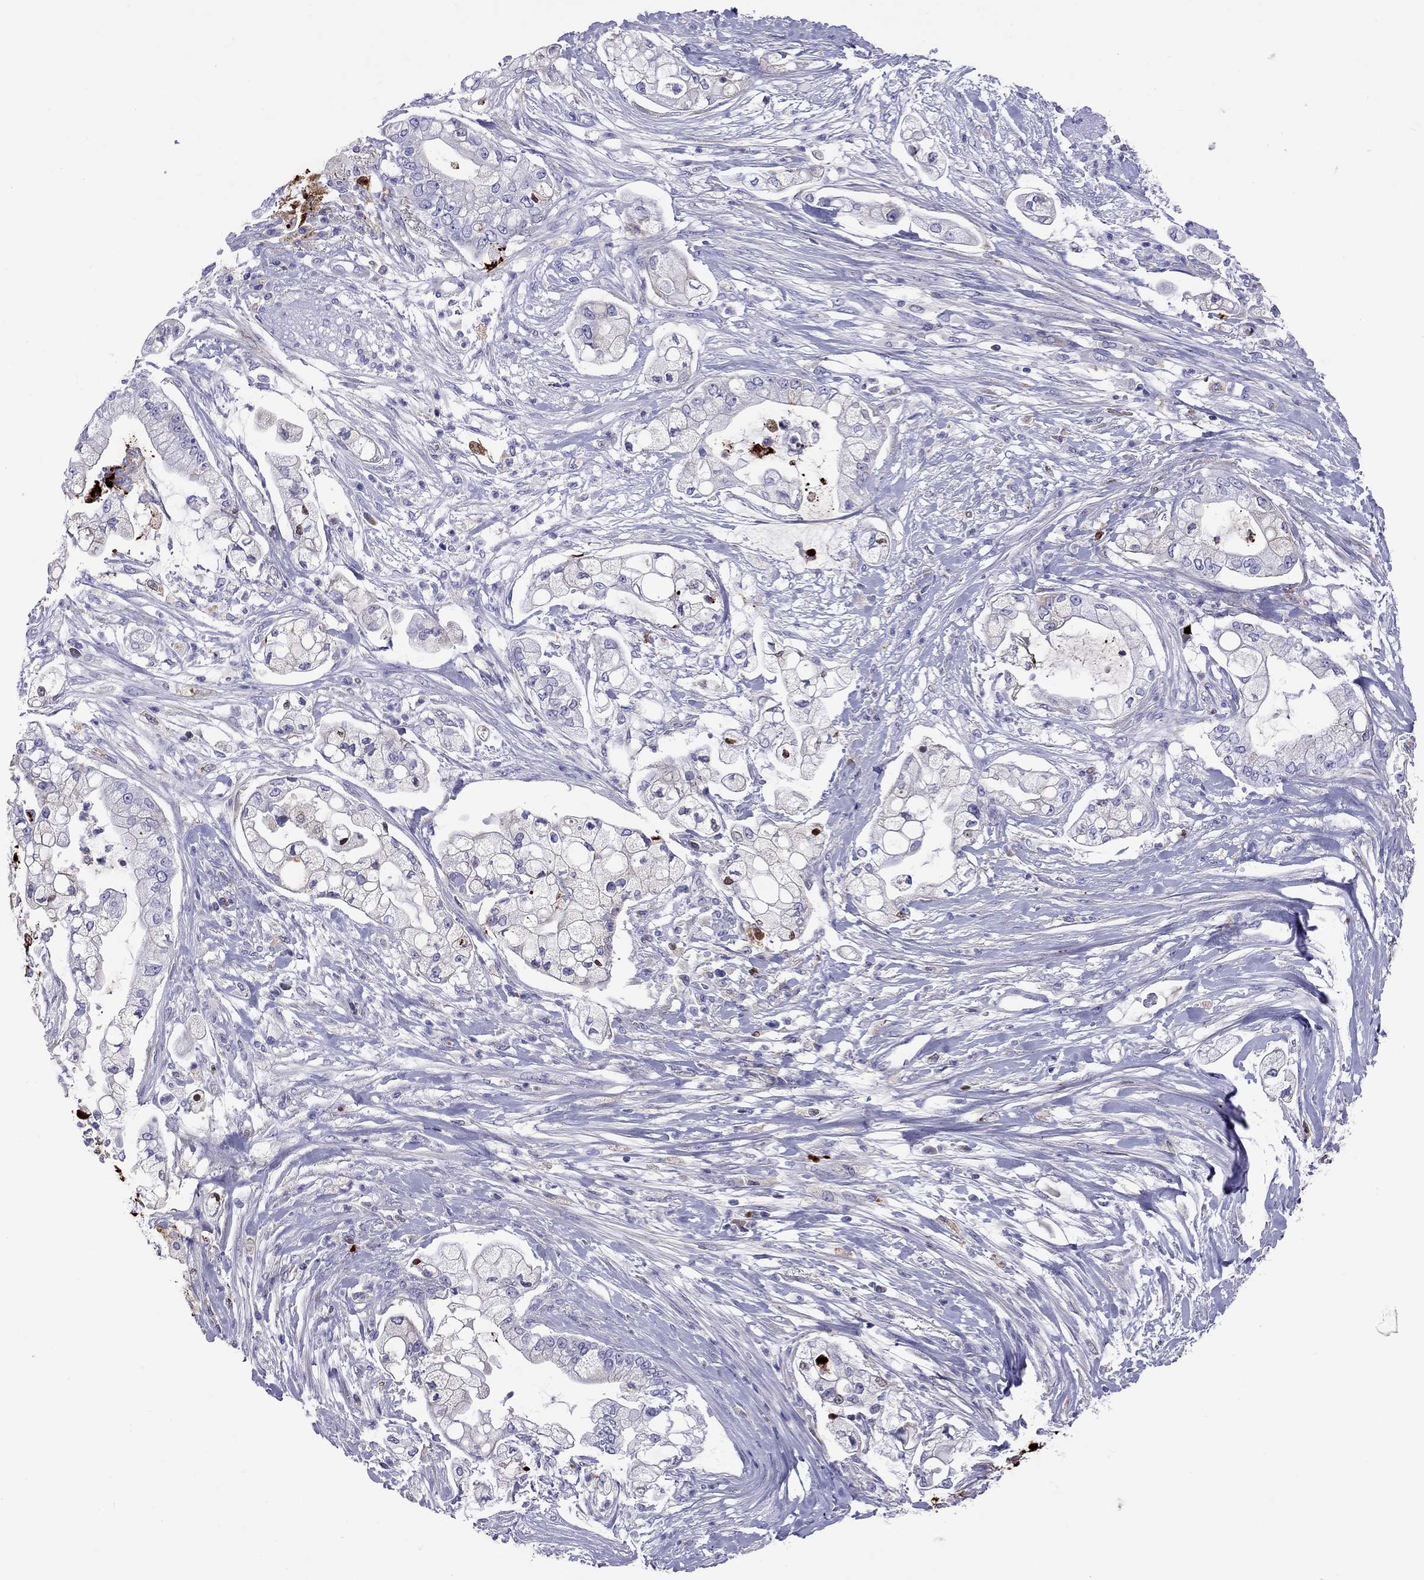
{"staining": {"intensity": "weak", "quantity": "<25%", "location": "cytoplasmic/membranous"}, "tissue": "pancreatic cancer", "cell_type": "Tumor cells", "image_type": "cancer", "snomed": [{"axis": "morphology", "description": "Adenocarcinoma, NOS"}, {"axis": "topography", "description": "Pancreas"}], "caption": "Immunohistochemical staining of human pancreatic adenocarcinoma exhibits no significant staining in tumor cells. (DAB IHC with hematoxylin counter stain).", "gene": "SERPINA3", "patient": {"sex": "female", "age": 69}}